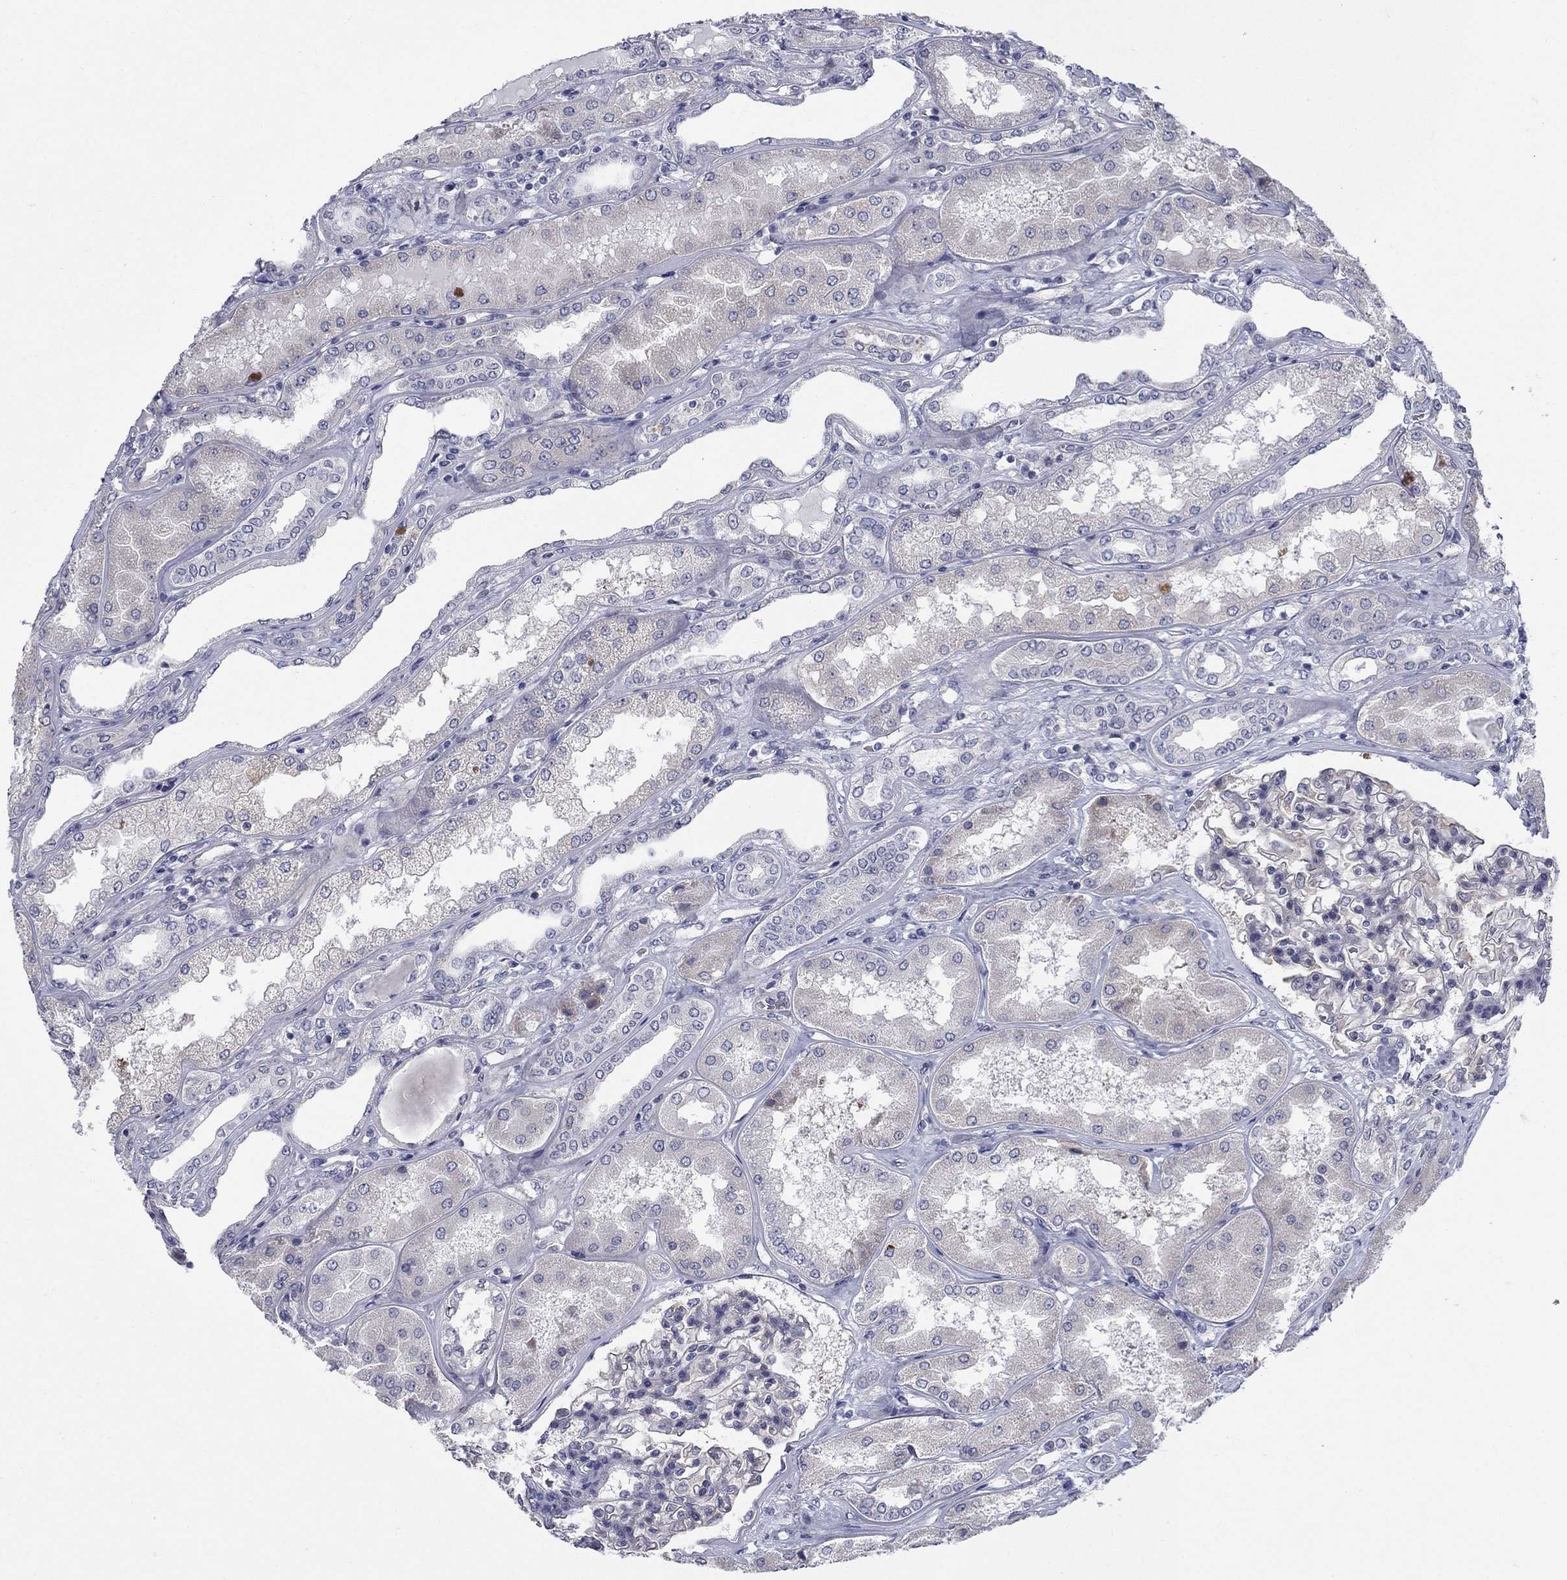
{"staining": {"intensity": "moderate", "quantity": "<25%", "location": "cytoplasmic/membranous"}, "tissue": "kidney", "cell_type": "Cells in glomeruli", "image_type": "normal", "snomed": [{"axis": "morphology", "description": "Normal tissue, NOS"}, {"axis": "topography", "description": "Kidney"}], "caption": "The histopathology image displays immunohistochemical staining of benign kidney. There is moderate cytoplasmic/membranous positivity is appreciated in approximately <25% of cells in glomeruli.", "gene": "FXR1", "patient": {"sex": "female", "age": 56}}